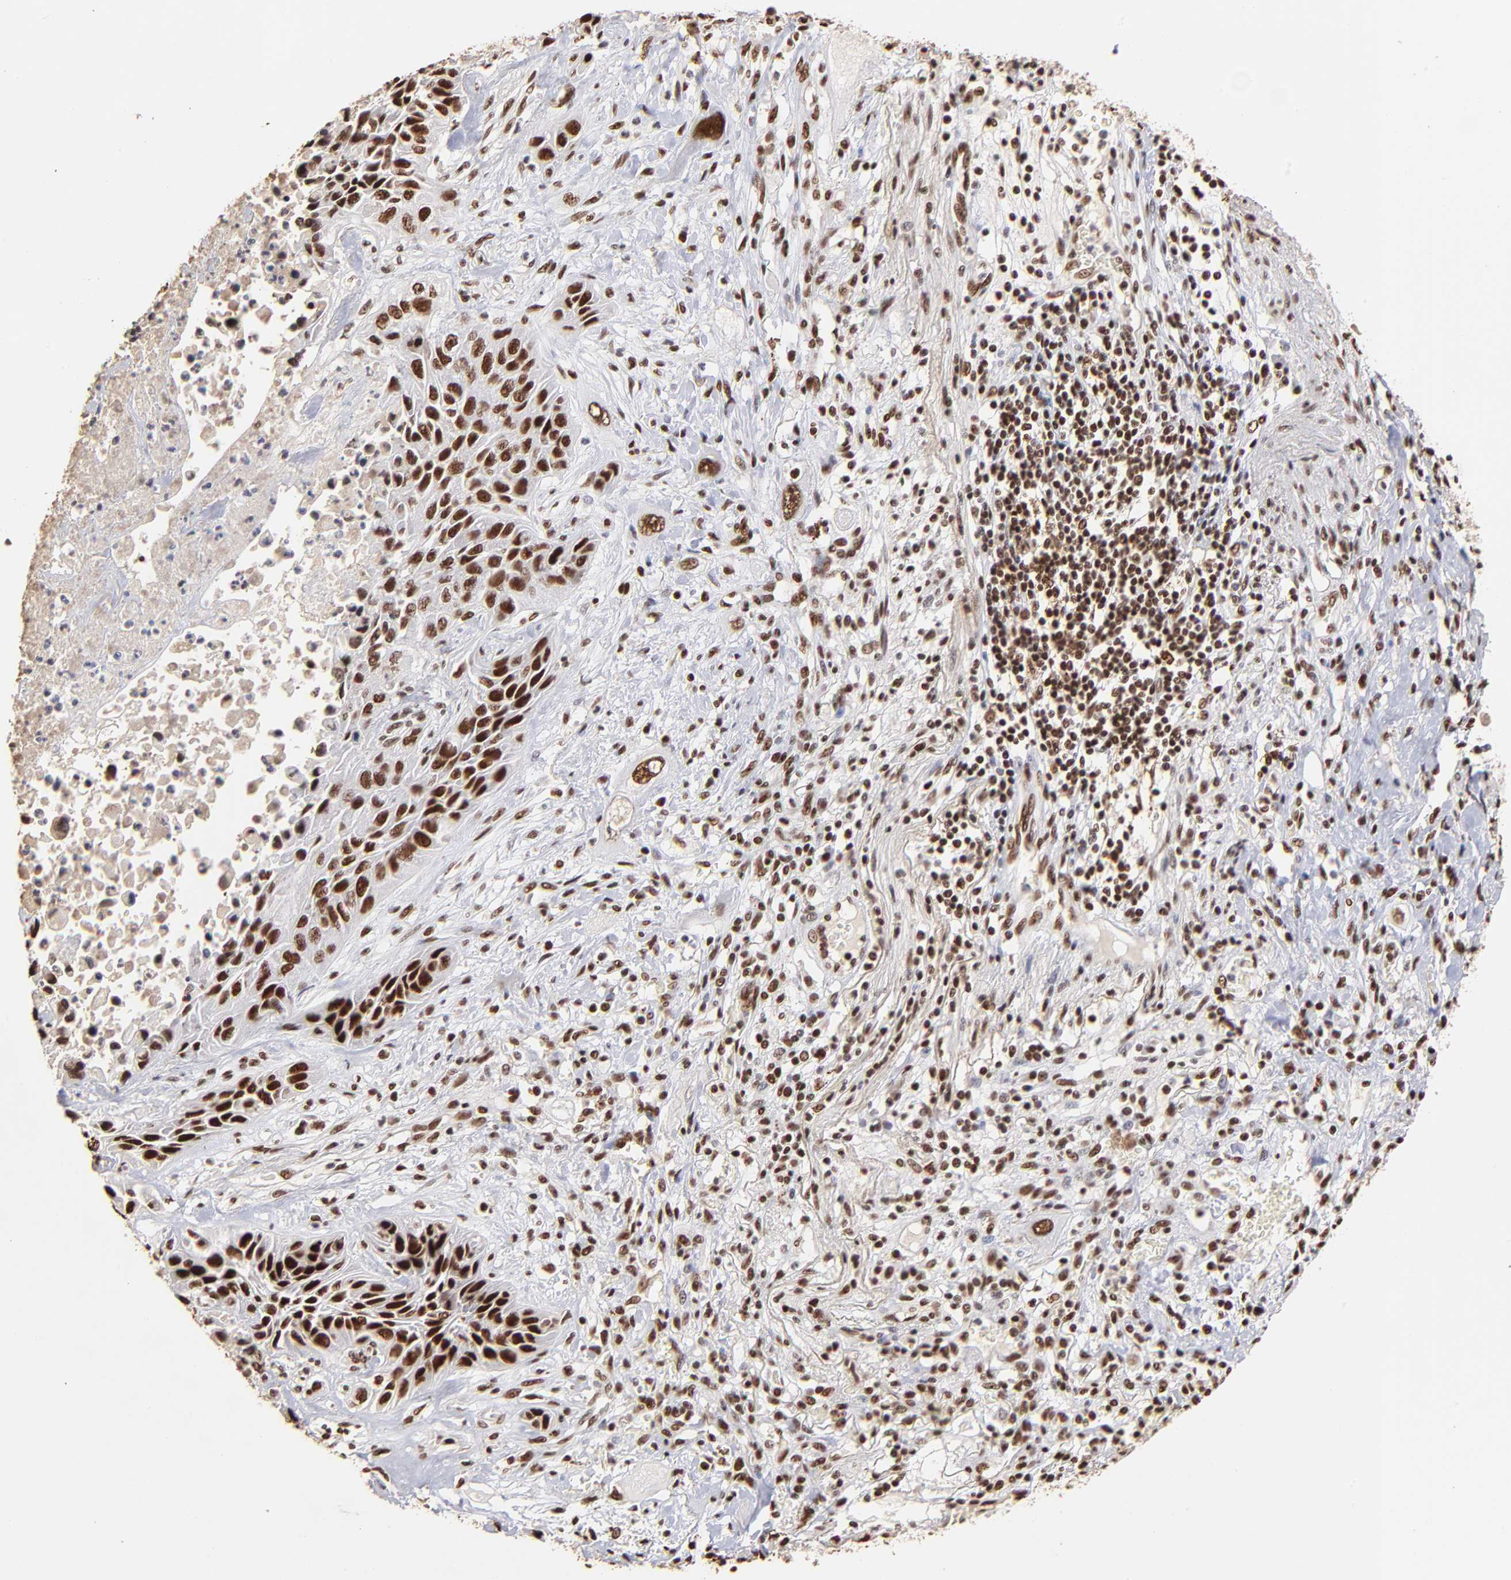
{"staining": {"intensity": "strong", "quantity": ">75%", "location": "nuclear"}, "tissue": "lung cancer", "cell_type": "Tumor cells", "image_type": "cancer", "snomed": [{"axis": "morphology", "description": "Squamous cell carcinoma, NOS"}, {"axis": "topography", "description": "Lung"}], "caption": "A histopathology image showing strong nuclear staining in about >75% of tumor cells in lung cancer (squamous cell carcinoma), as visualized by brown immunohistochemical staining.", "gene": "ZNF146", "patient": {"sex": "female", "age": 76}}